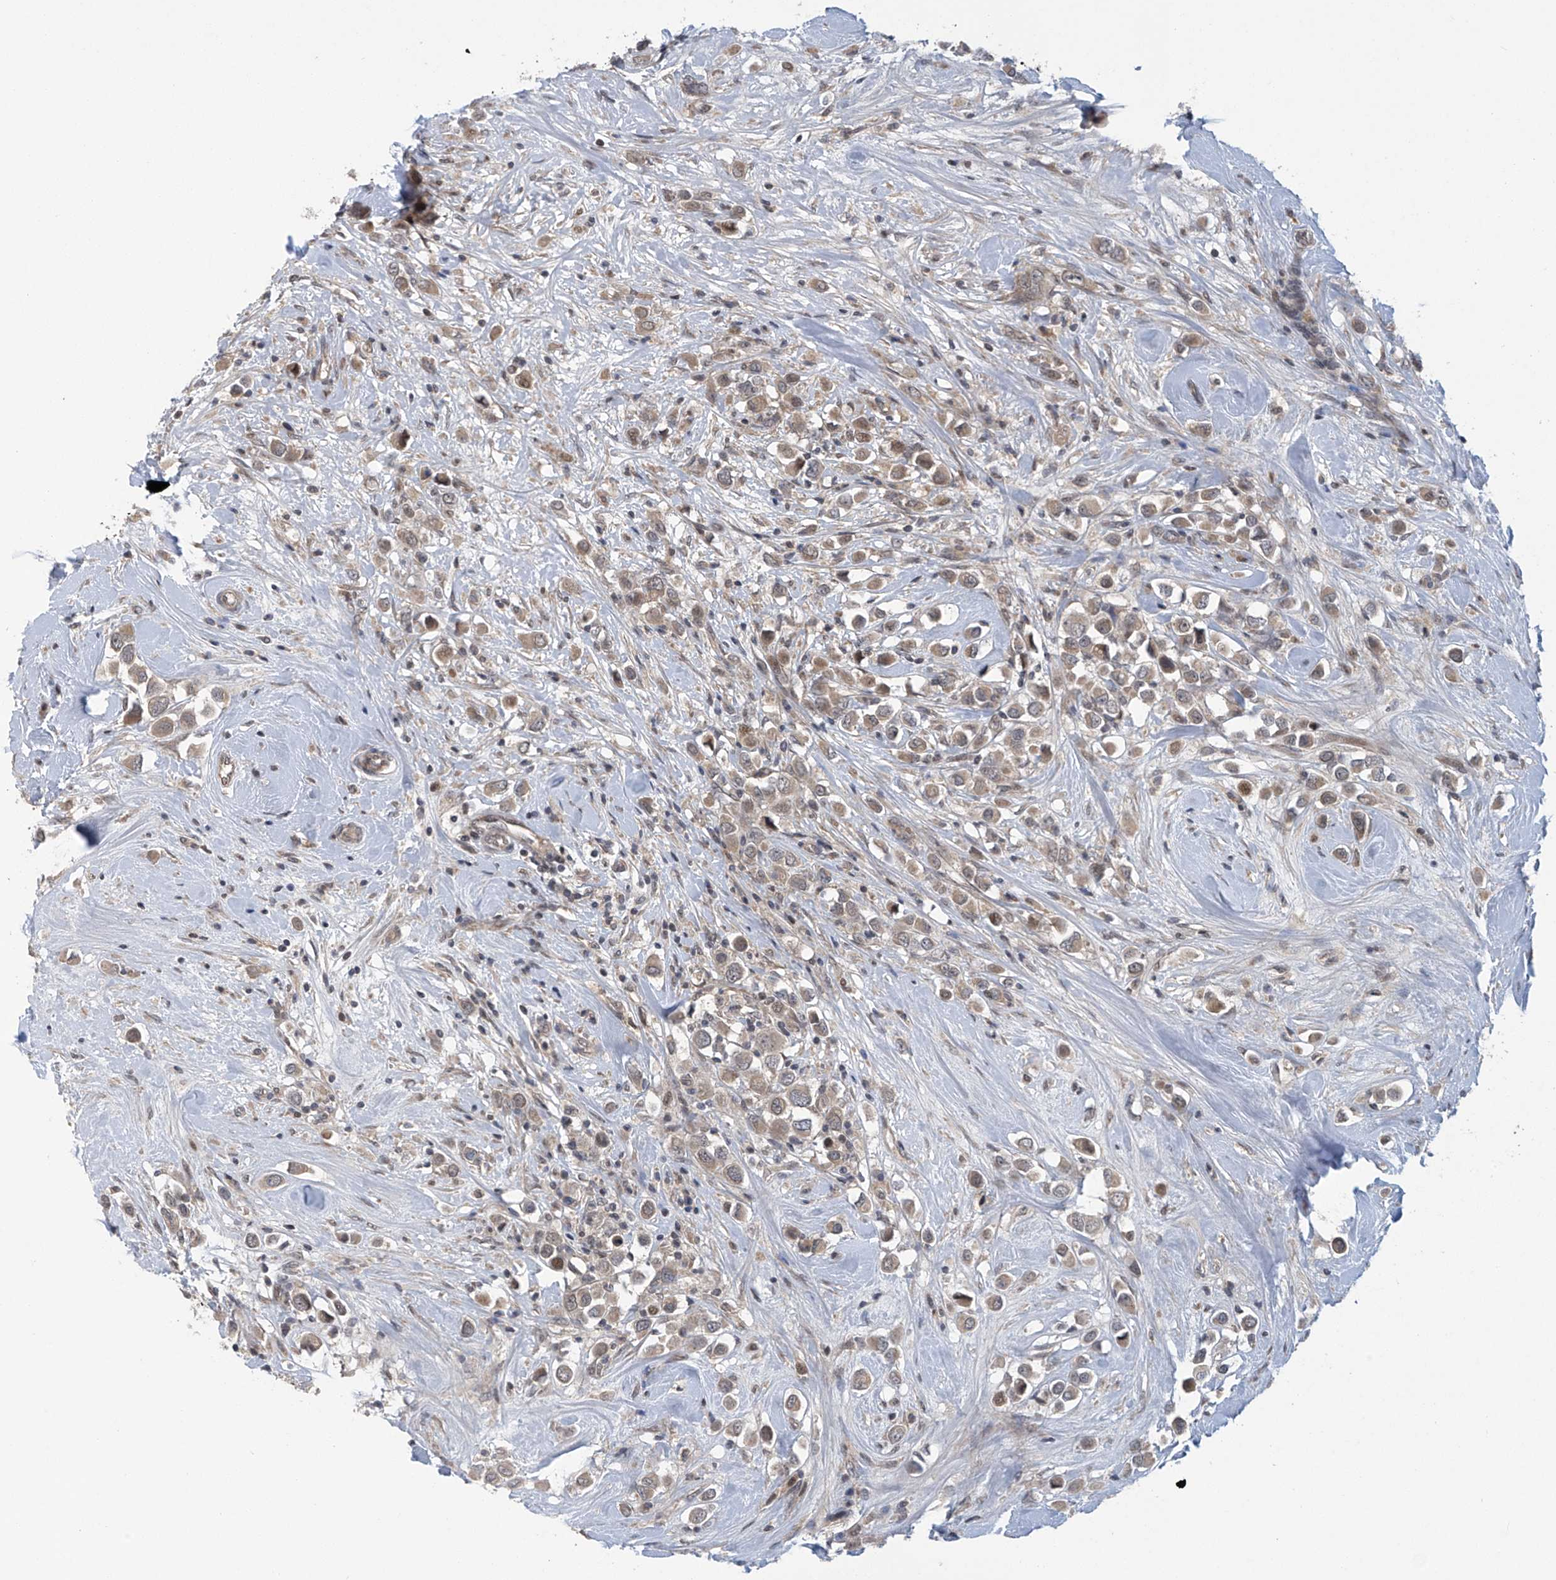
{"staining": {"intensity": "weak", "quantity": ">75%", "location": "cytoplasmic/membranous"}, "tissue": "breast cancer", "cell_type": "Tumor cells", "image_type": "cancer", "snomed": [{"axis": "morphology", "description": "Duct carcinoma"}, {"axis": "topography", "description": "Breast"}], "caption": "Tumor cells reveal weak cytoplasmic/membranous positivity in about >75% of cells in intraductal carcinoma (breast).", "gene": "ABHD13", "patient": {"sex": "female", "age": 61}}